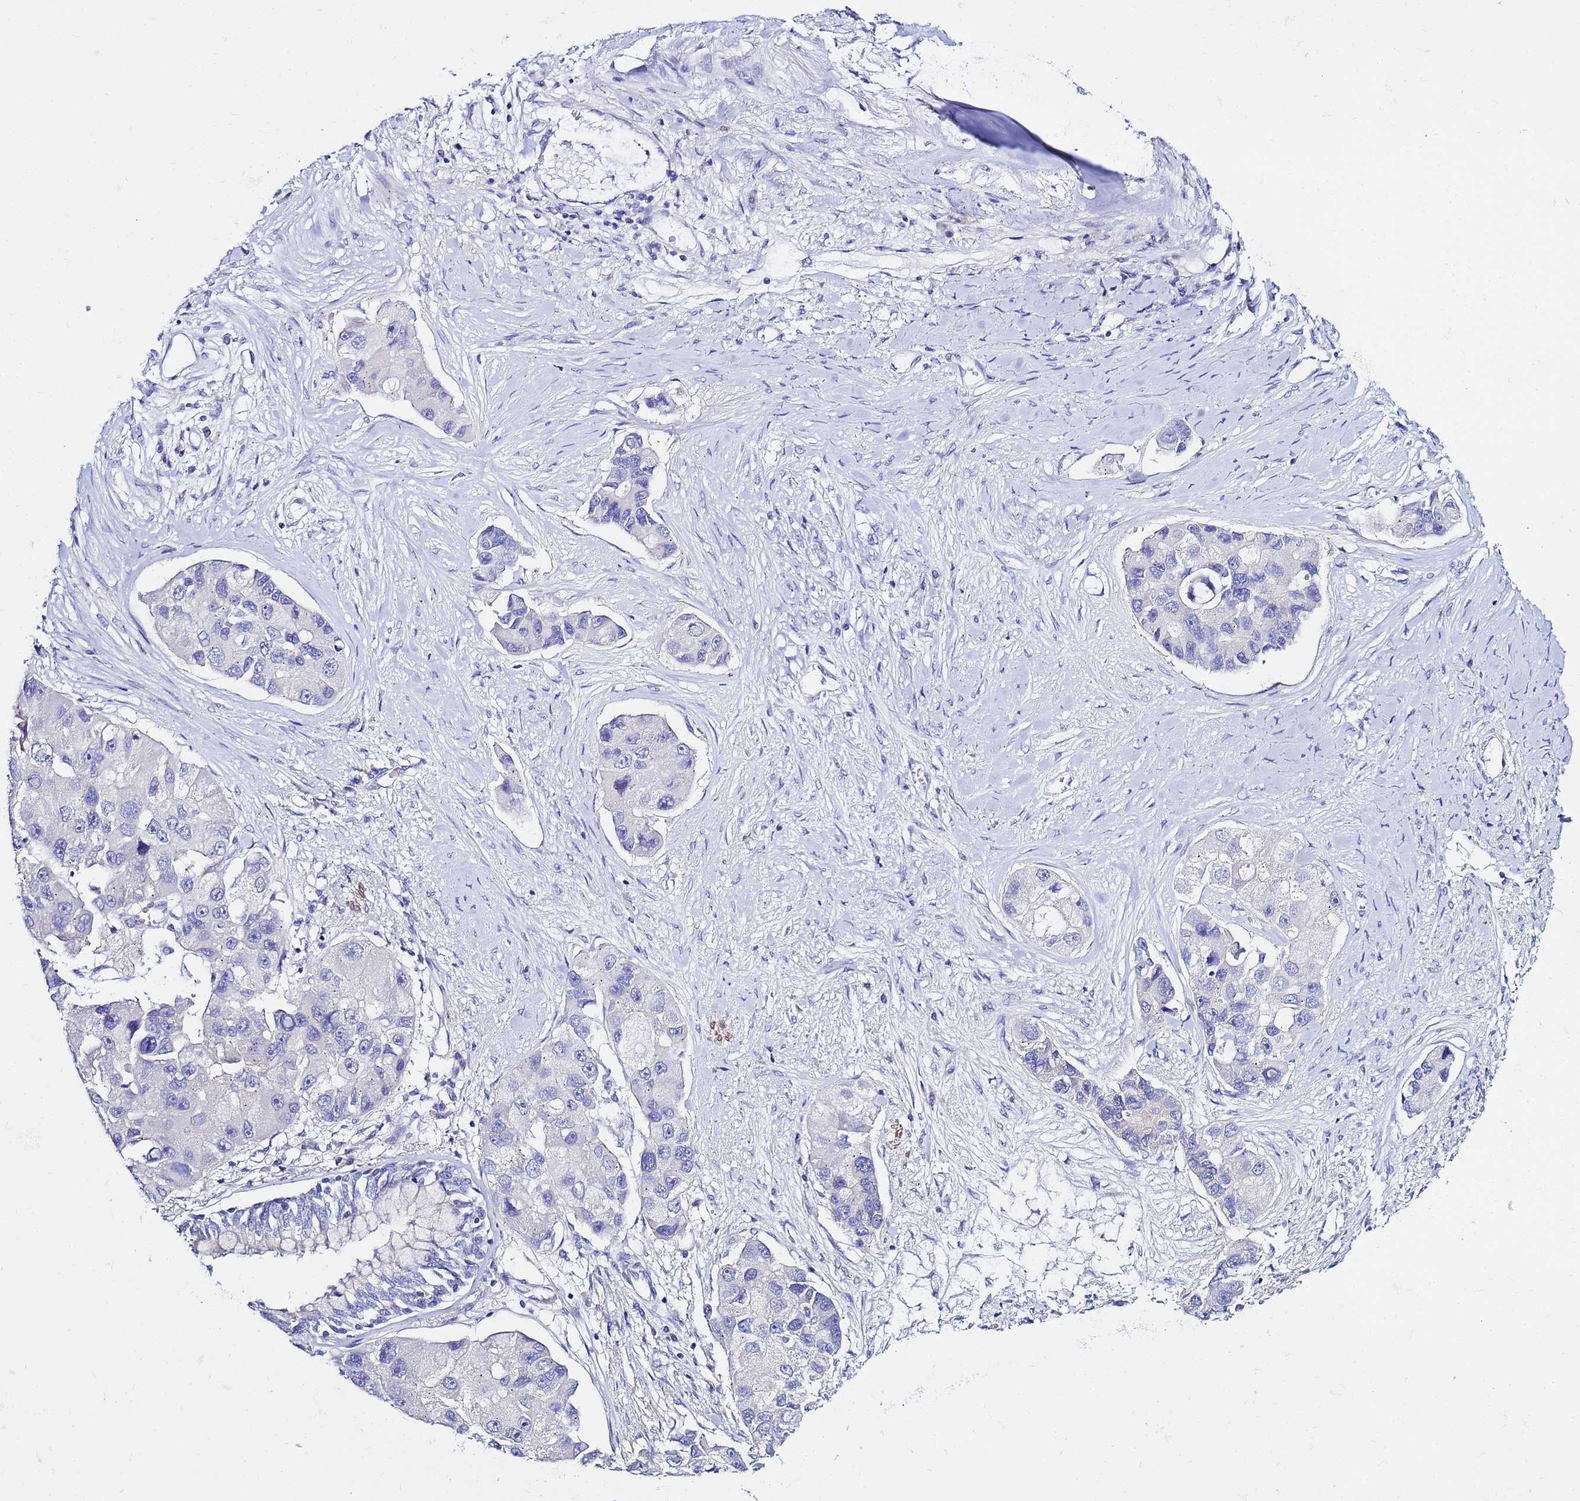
{"staining": {"intensity": "negative", "quantity": "none", "location": "none"}, "tissue": "lung cancer", "cell_type": "Tumor cells", "image_type": "cancer", "snomed": [{"axis": "morphology", "description": "Adenocarcinoma, NOS"}, {"axis": "topography", "description": "Lung"}], "caption": "Lung cancer (adenocarcinoma) was stained to show a protein in brown. There is no significant staining in tumor cells.", "gene": "USP18", "patient": {"sex": "female", "age": 54}}